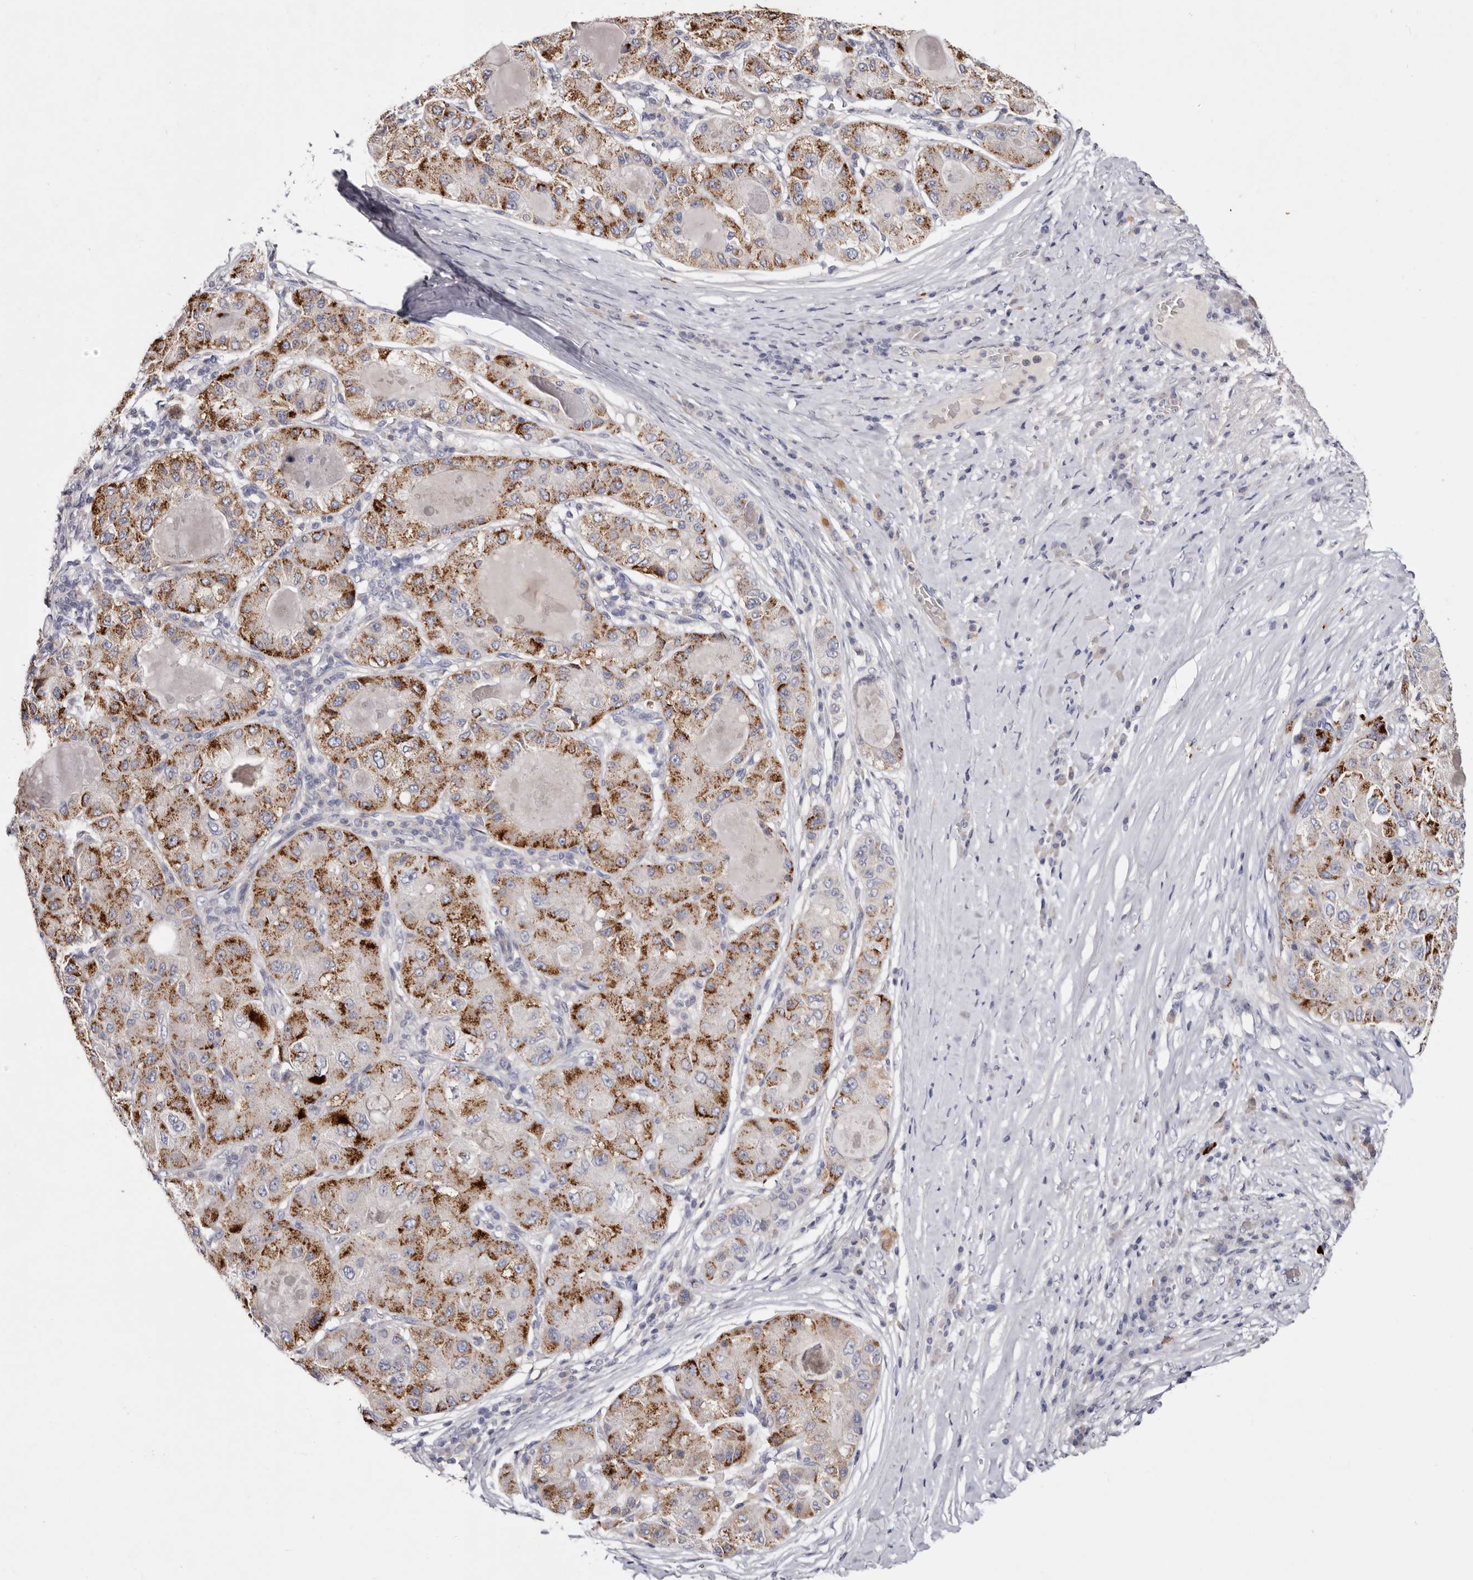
{"staining": {"intensity": "strong", "quantity": "25%-75%", "location": "cytoplasmic/membranous"}, "tissue": "liver cancer", "cell_type": "Tumor cells", "image_type": "cancer", "snomed": [{"axis": "morphology", "description": "Carcinoma, Hepatocellular, NOS"}, {"axis": "topography", "description": "Liver"}], "caption": "Human hepatocellular carcinoma (liver) stained with a protein marker reveals strong staining in tumor cells.", "gene": "S1PR5", "patient": {"sex": "male", "age": 80}}